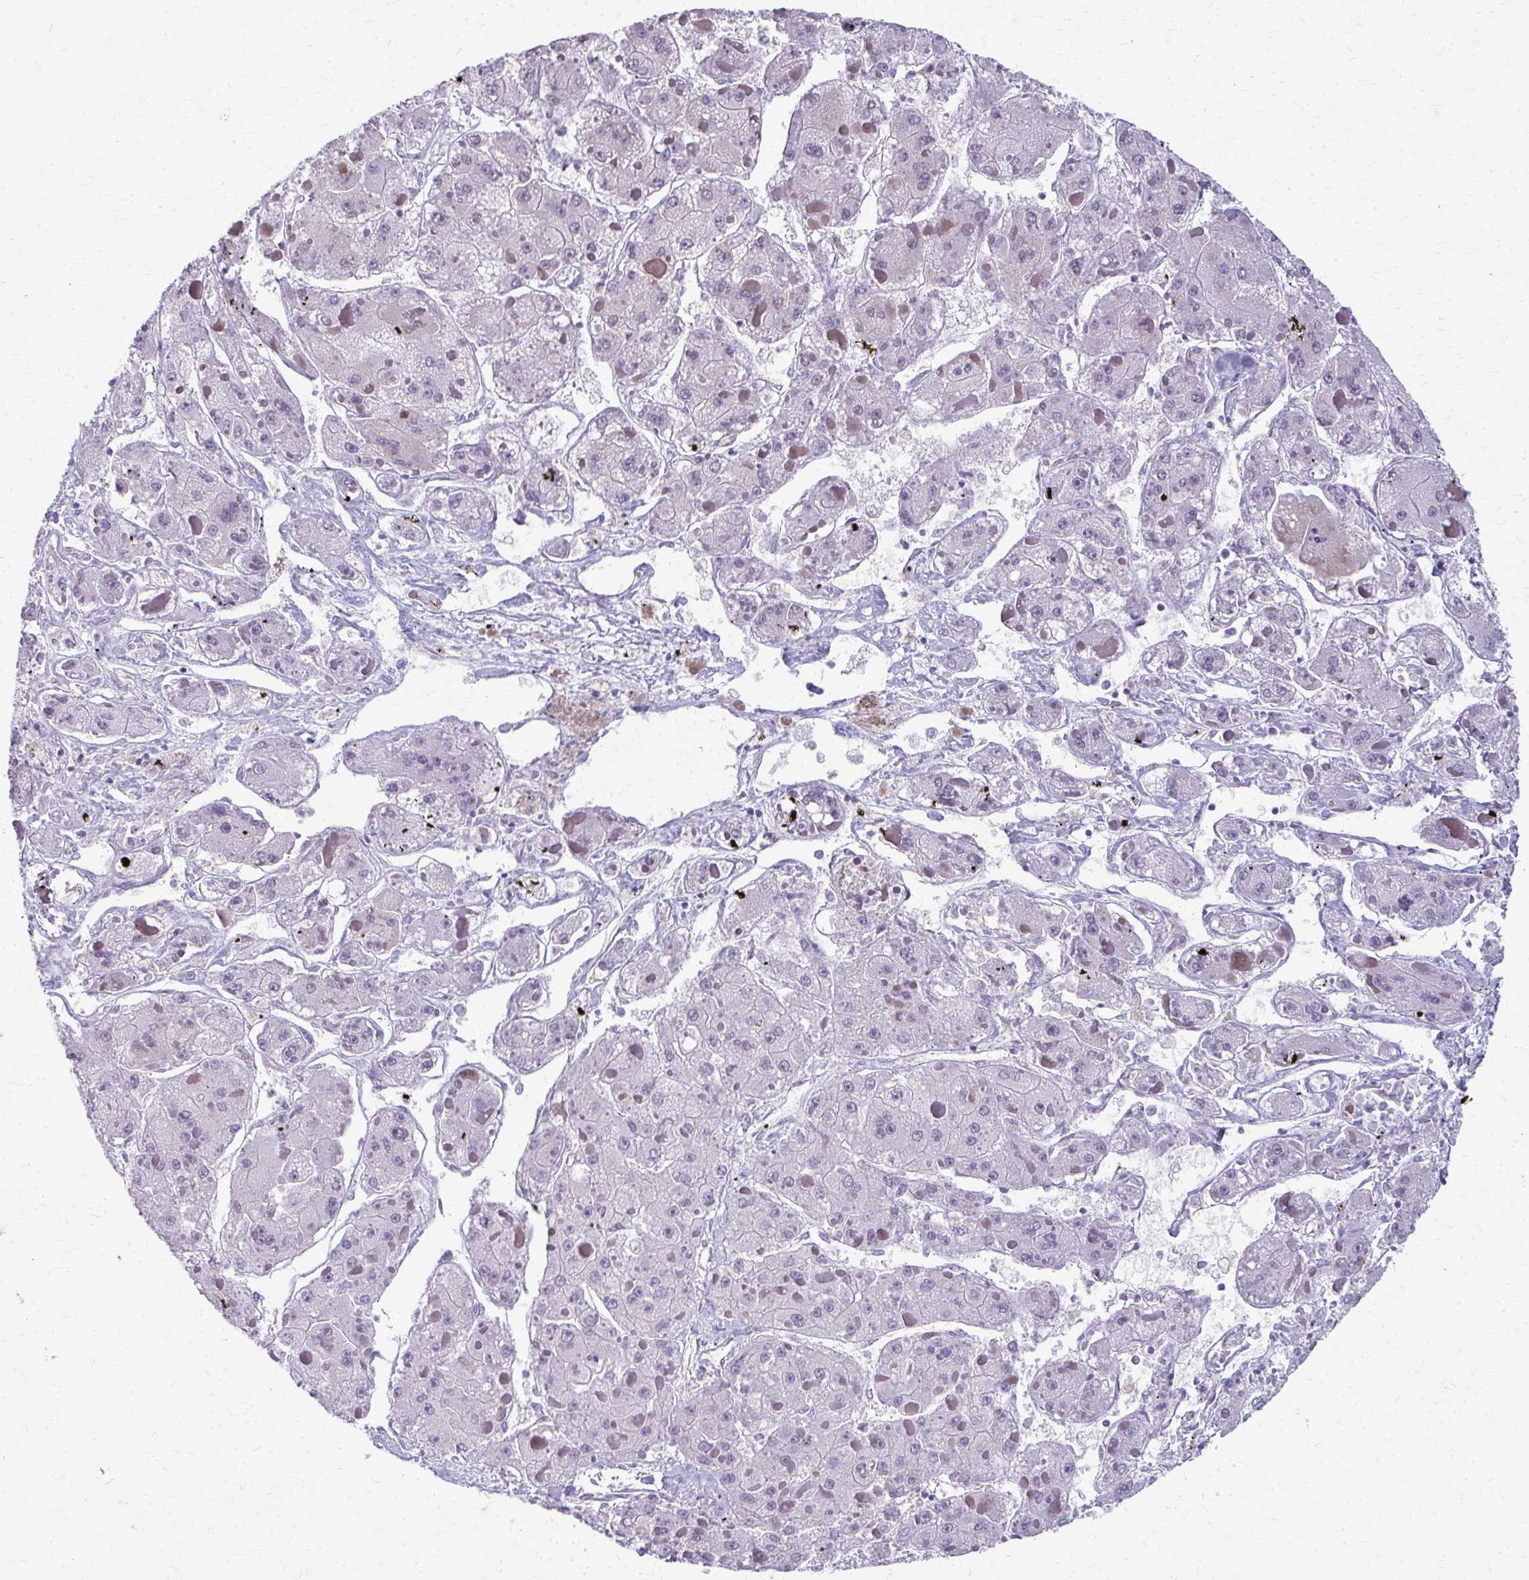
{"staining": {"intensity": "negative", "quantity": "none", "location": "none"}, "tissue": "liver cancer", "cell_type": "Tumor cells", "image_type": "cancer", "snomed": [{"axis": "morphology", "description": "Carcinoma, Hepatocellular, NOS"}, {"axis": "topography", "description": "Liver"}], "caption": "An image of liver cancer (hepatocellular carcinoma) stained for a protein reveals no brown staining in tumor cells.", "gene": "MAF1", "patient": {"sex": "female", "age": 73}}